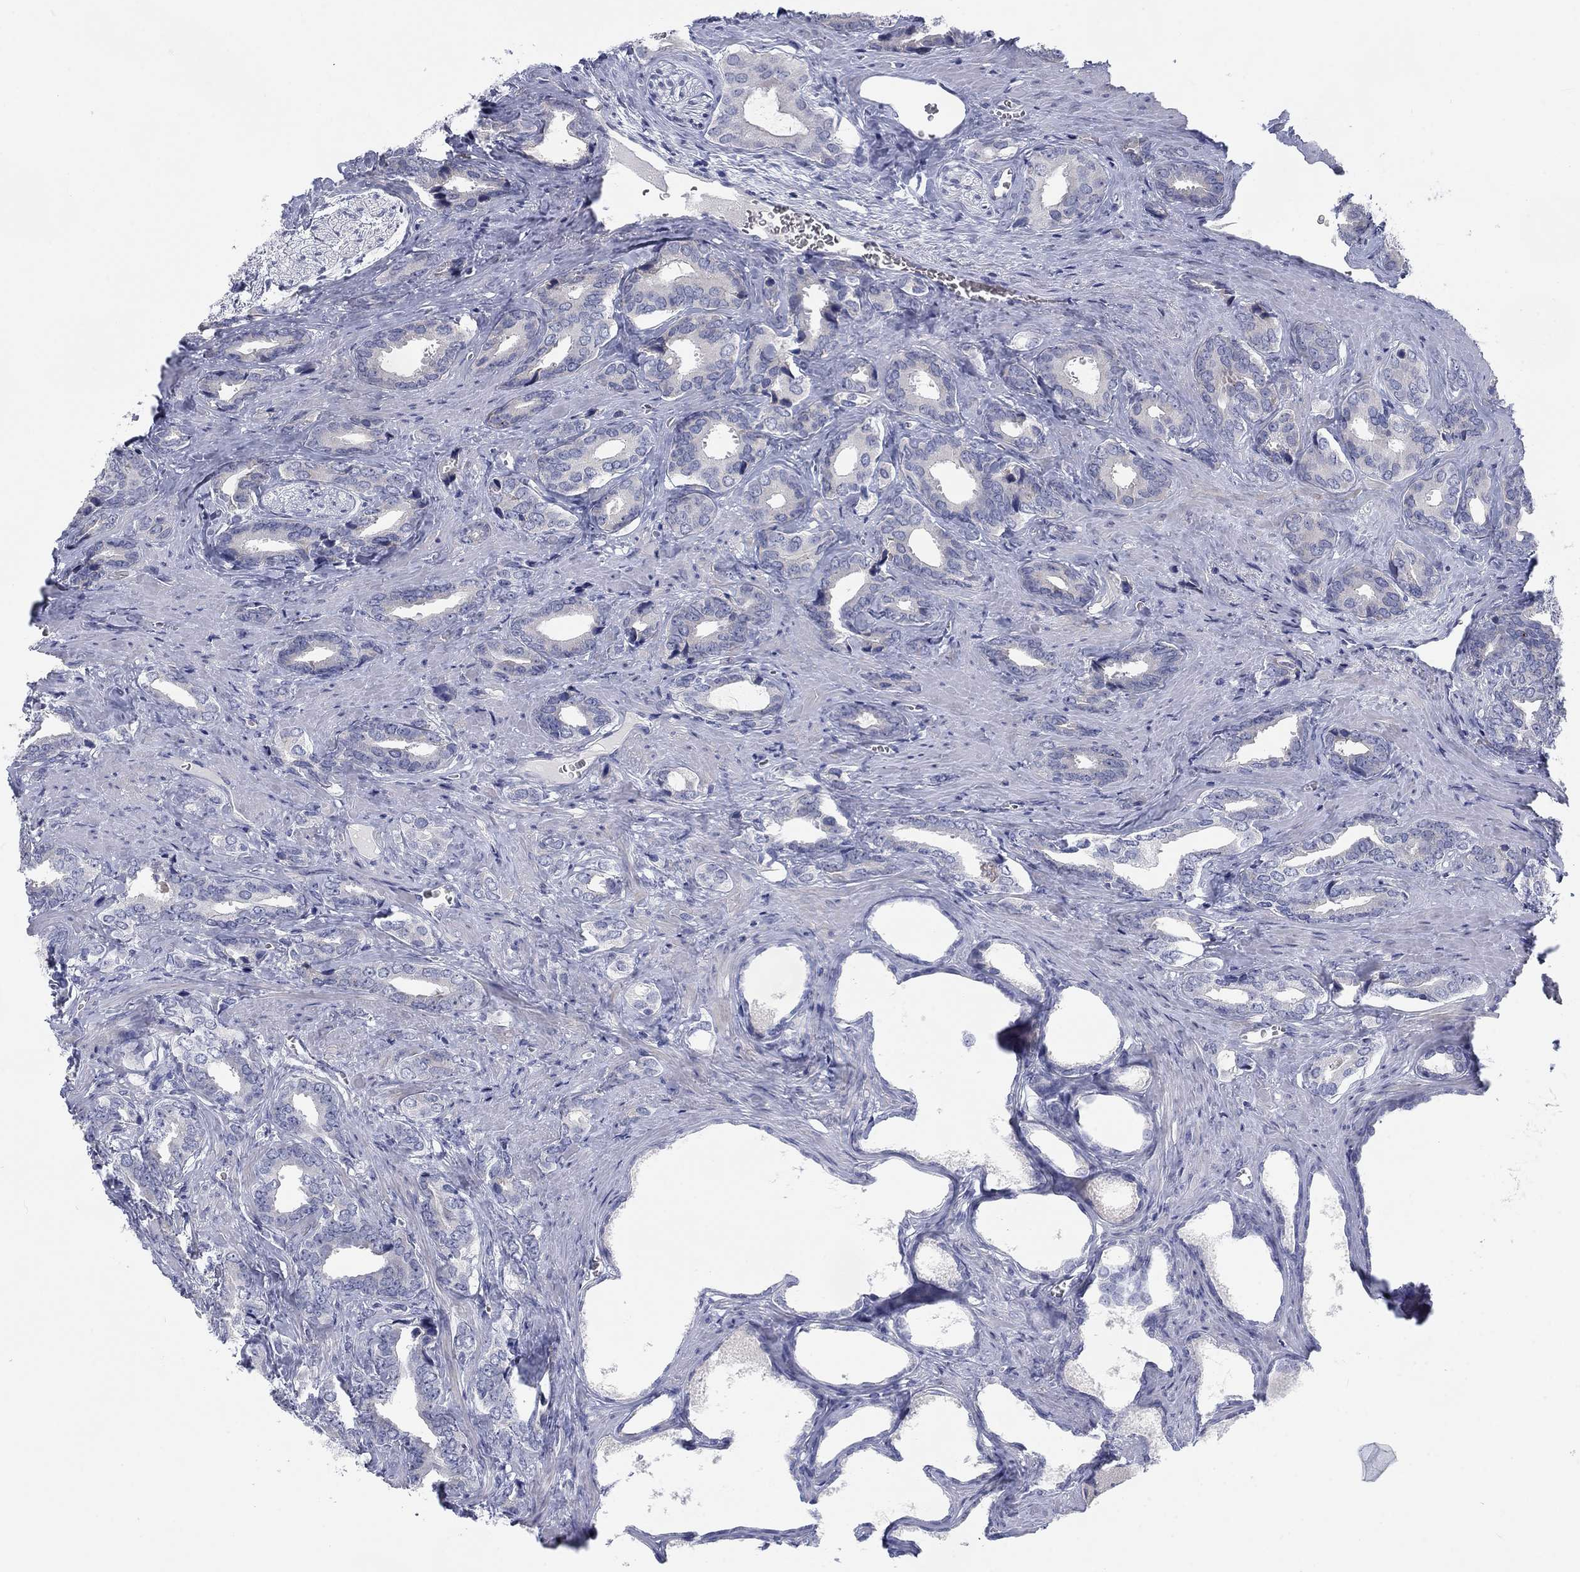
{"staining": {"intensity": "negative", "quantity": "none", "location": "none"}, "tissue": "prostate cancer", "cell_type": "Tumor cells", "image_type": "cancer", "snomed": [{"axis": "morphology", "description": "Adenocarcinoma, NOS"}, {"axis": "topography", "description": "Prostate"}], "caption": "Tumor cells show no significant protein expression in adenocarcinoma (prostate).", "gene": "CALB1", "patient": {"sex": "male", "age": 66}}